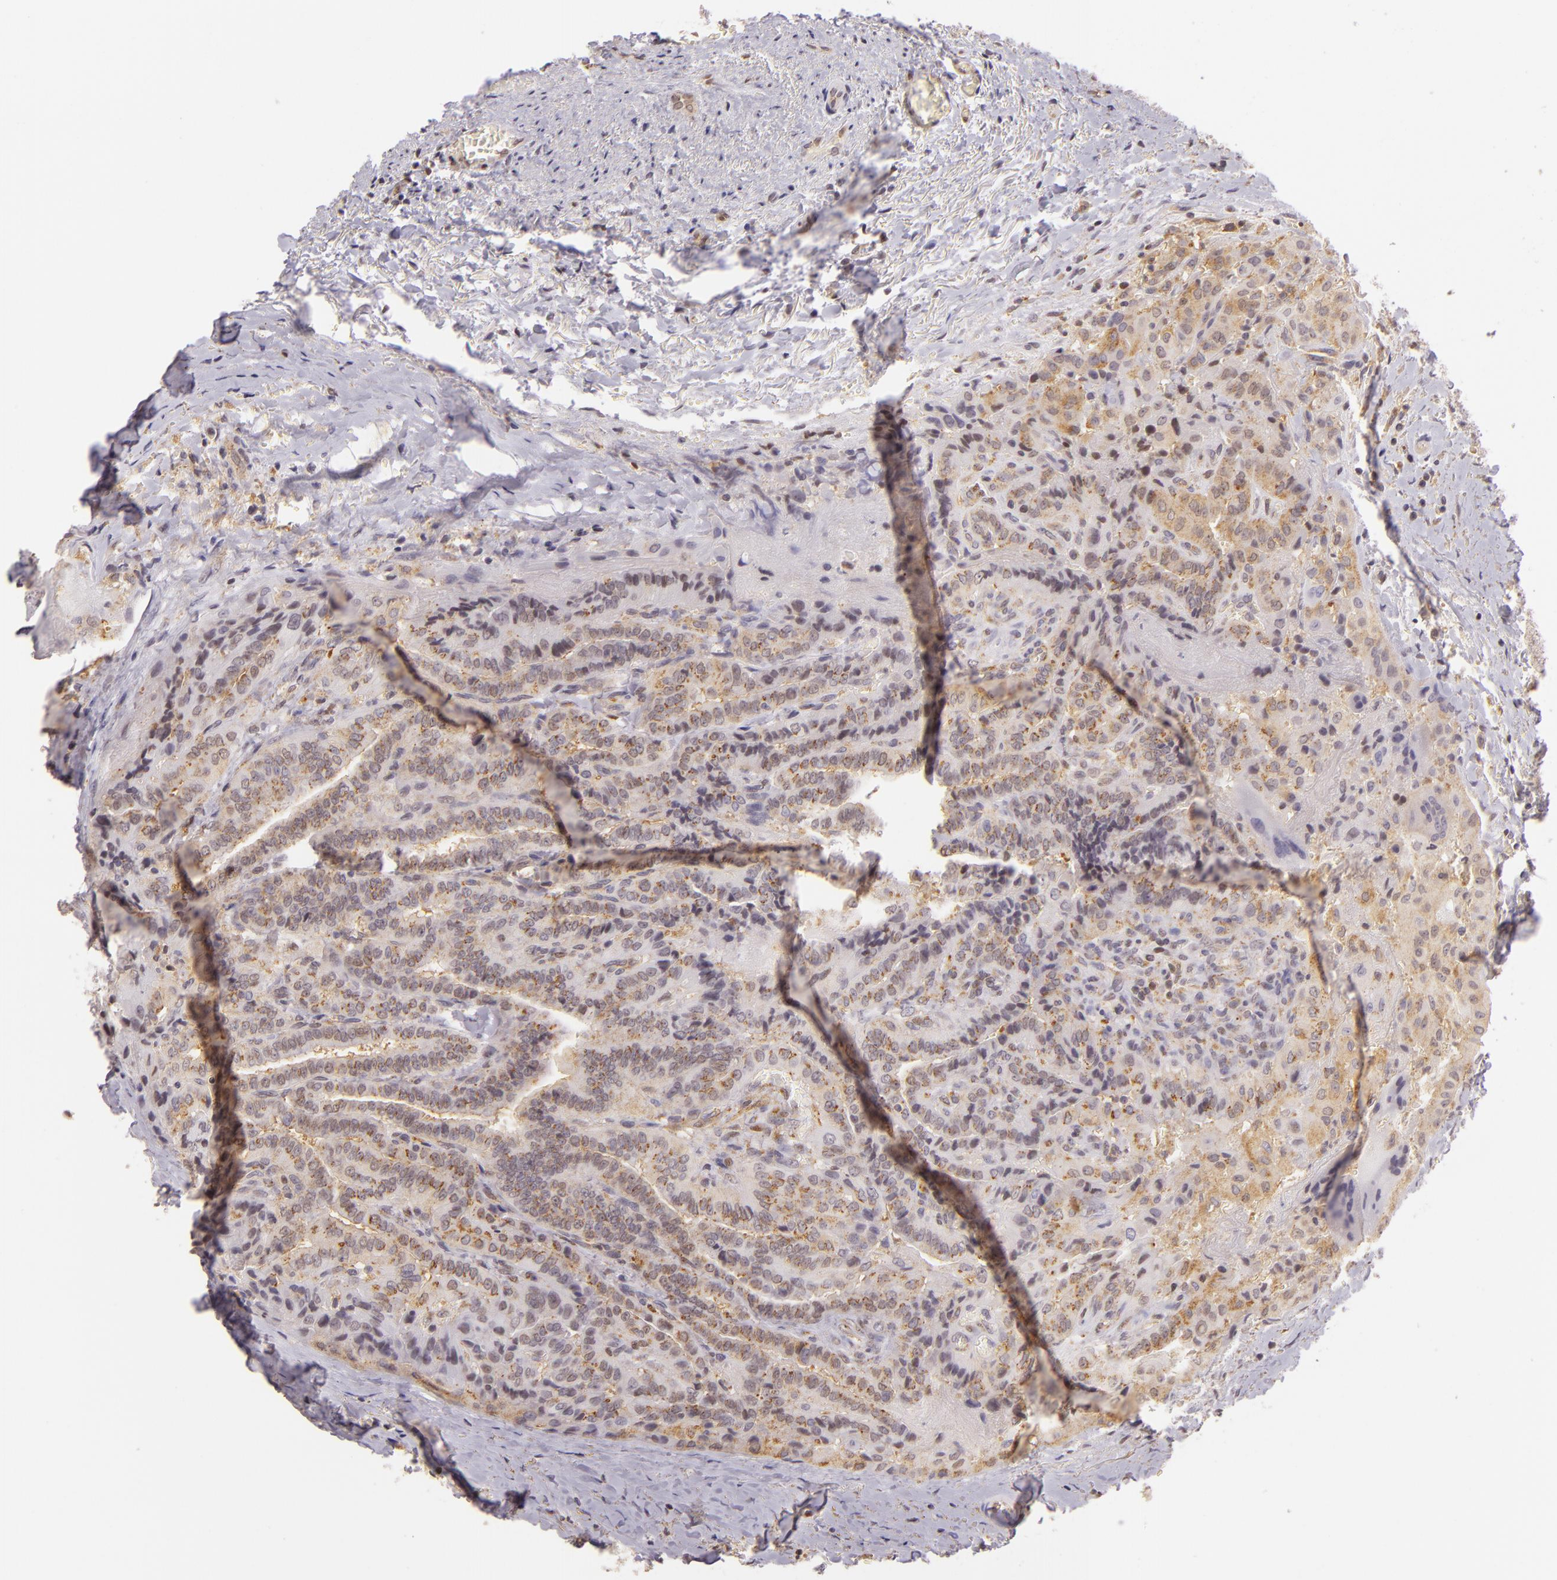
{"staining": {"intensity": "moderate", "quantity": "<25%", "location": "cytoplasmic/membranous"}, "tissue": "thyroid cancer", "cell_type": "Tumor cells", "image_type": "cancer", "snomed": [{"axis": "morphology", "description": "Papillary adenocarcinoma, NOS"}, {"axis": "topography", "description": "Thyroid gland"}], "caption": "A micrograph showing moderate cytoplasmic/membranous staining in approximately <25% of tumor cells in thyroid cancer (papillary adenocarcinoma), as visualized by brown immunohistochemical staining.", "gene": "IMPDH1", "patient": {"sex": "female", "age": 71}}